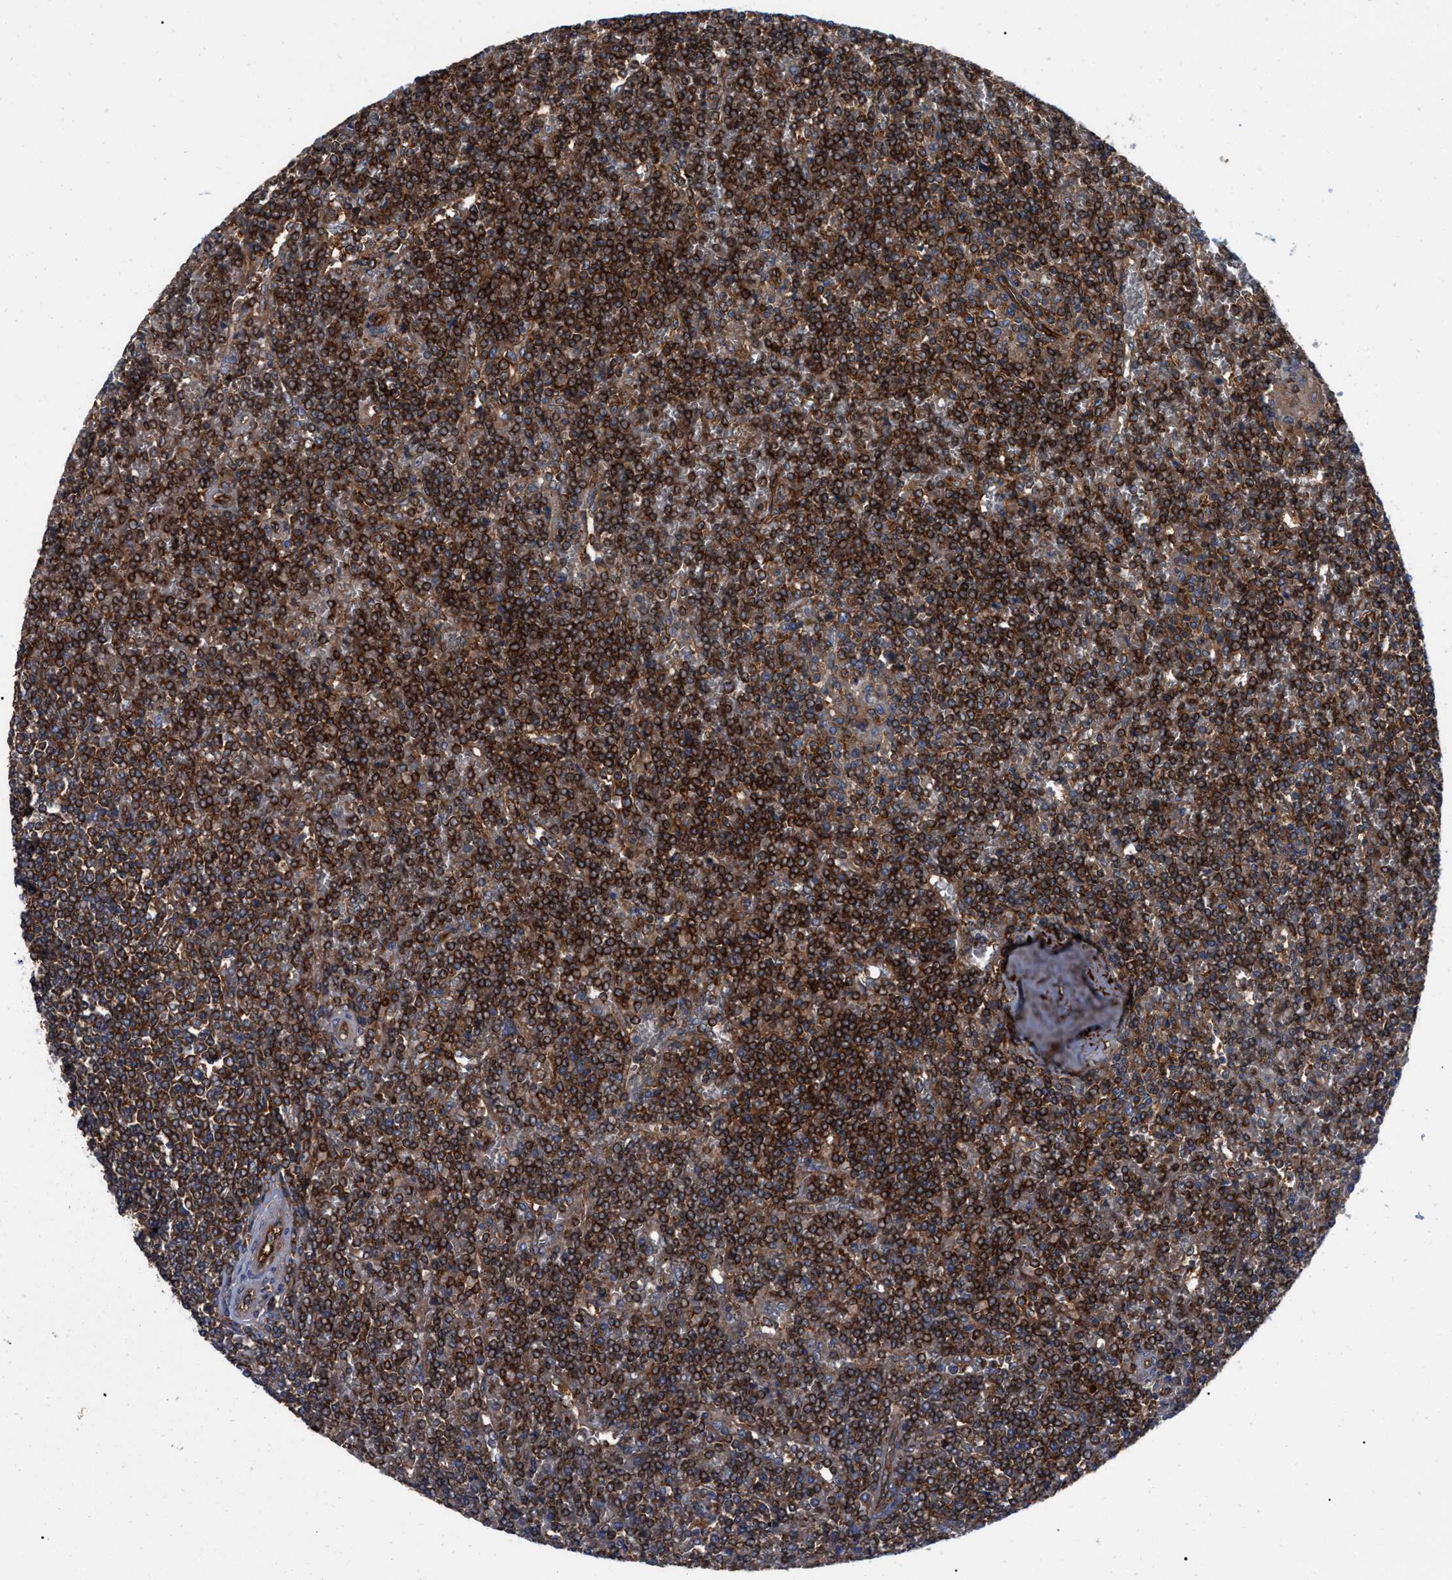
{"staining": {"intensity": "strong", "quantity": ">75%", "location": "cytoplasmic/membranous"}, "tissue": "lymphoma", "cell_type": "Tumor cells", "image_type": "cancer", "snomed": [{"axis": "morphology", "description": "Malignant lymphoma, non-Hodgkin's type, Low grade"}, {"axis": "topography", "description": "Spleen"}], "caption": "A brown stain shows strong cytoplasmic/membranous expression of a protein in human malignant lymphoma, non-Hodgkin's type (low-grade) tumor cells. (DAB = brown stain, brightfield microscopy at high magnification).", "gene": "RABEP1", "patient": {"sex": "female", "age": 19}}